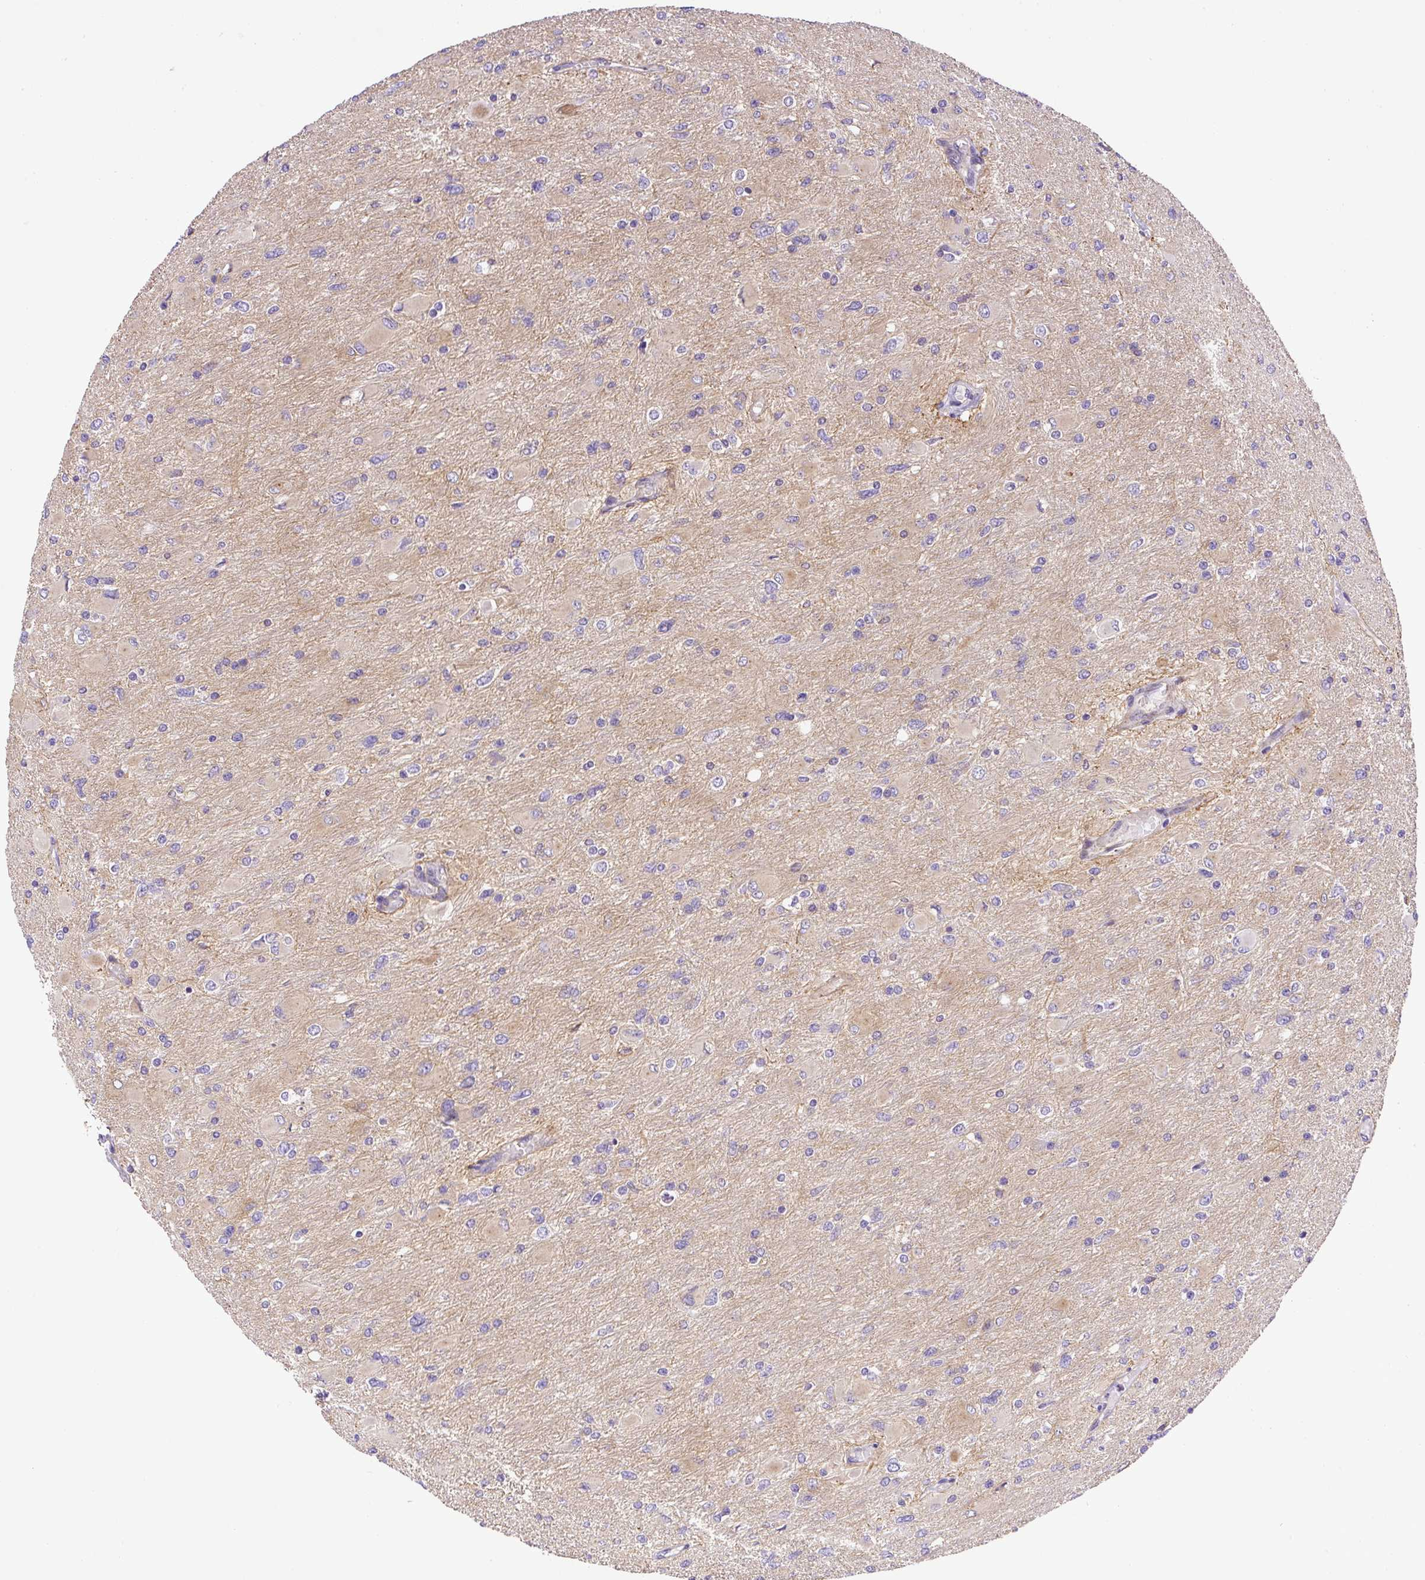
{"staining": {"intensity": "weak", "quantity": "<25%", "location": "cytoplasmic/membranous"}, "tissue": "glioma", "cell_type": "Tumor cells", "image_type": "cancer", "snomed": [{"axis": "morphology", "description": "Glioma, malignant, High grade"}, {"axis": "topography", "description": "Cerebral cortex"}], "caption": "Immunohistochemistry photomicrograph of glioma stained for a protein (brown), which exhibits no staining in tumor cells.", "gene": "DCTN1", "patient": {"sex": "female", "age": 36}}